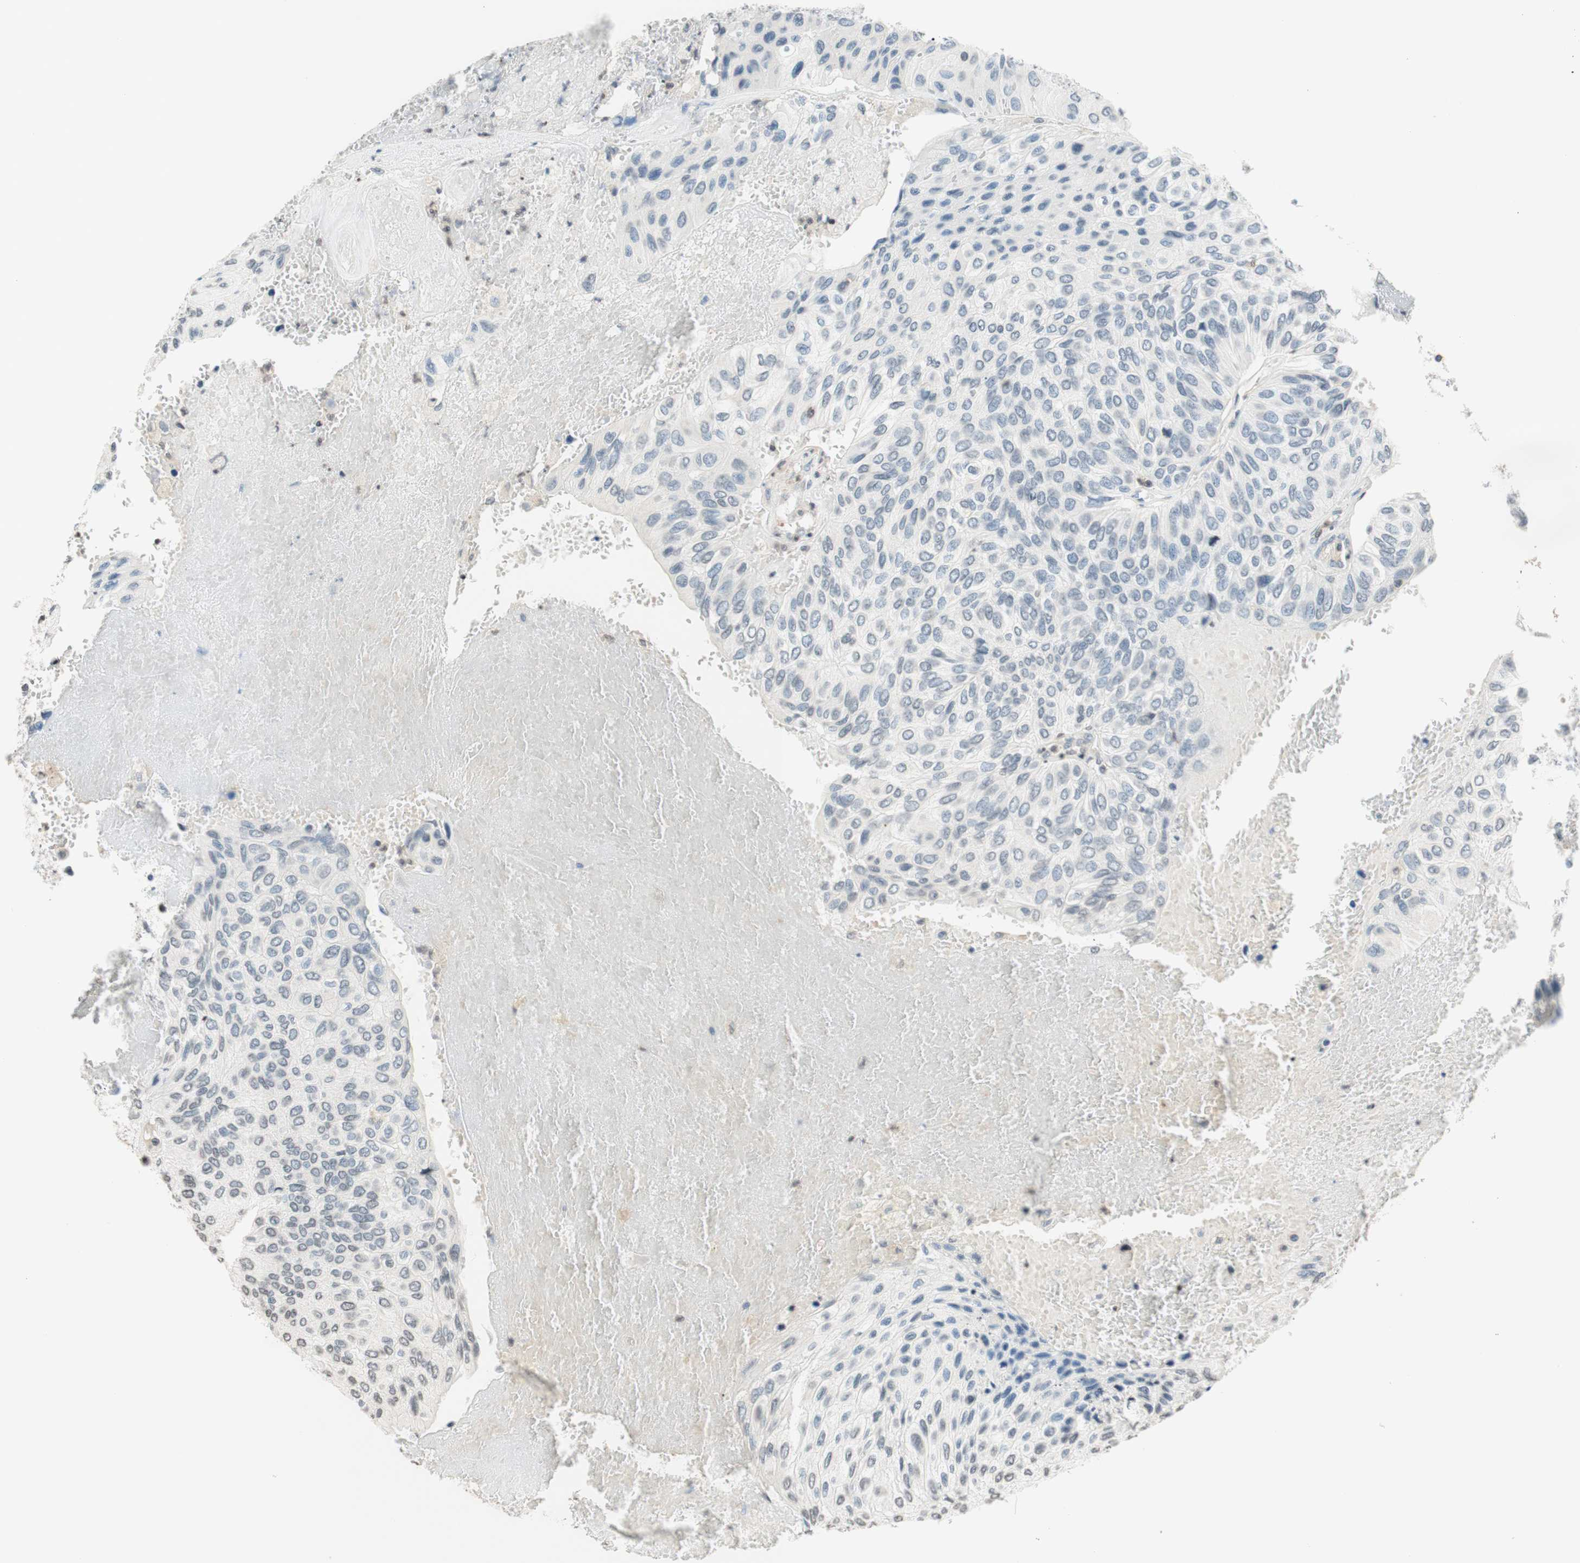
{"staining": {"intensity": "negative", "quantity": "none", "location": "none"}, "tissue": "urothelial cancer", "cell_type": "Tumor cells", "image_type": "cancer", "snomed": [{"axis": "morphology", "description": "Urothelial carcinoma, High grade"}, {"axis": "topography", "description": "Urinary bladder"}], "caption": "Image shows no significant protein expression in tumor cells of urothelial carcinoma (high-grade).", "gene": "WIPF1", "patient": {"sex": "male", "age": 66}}